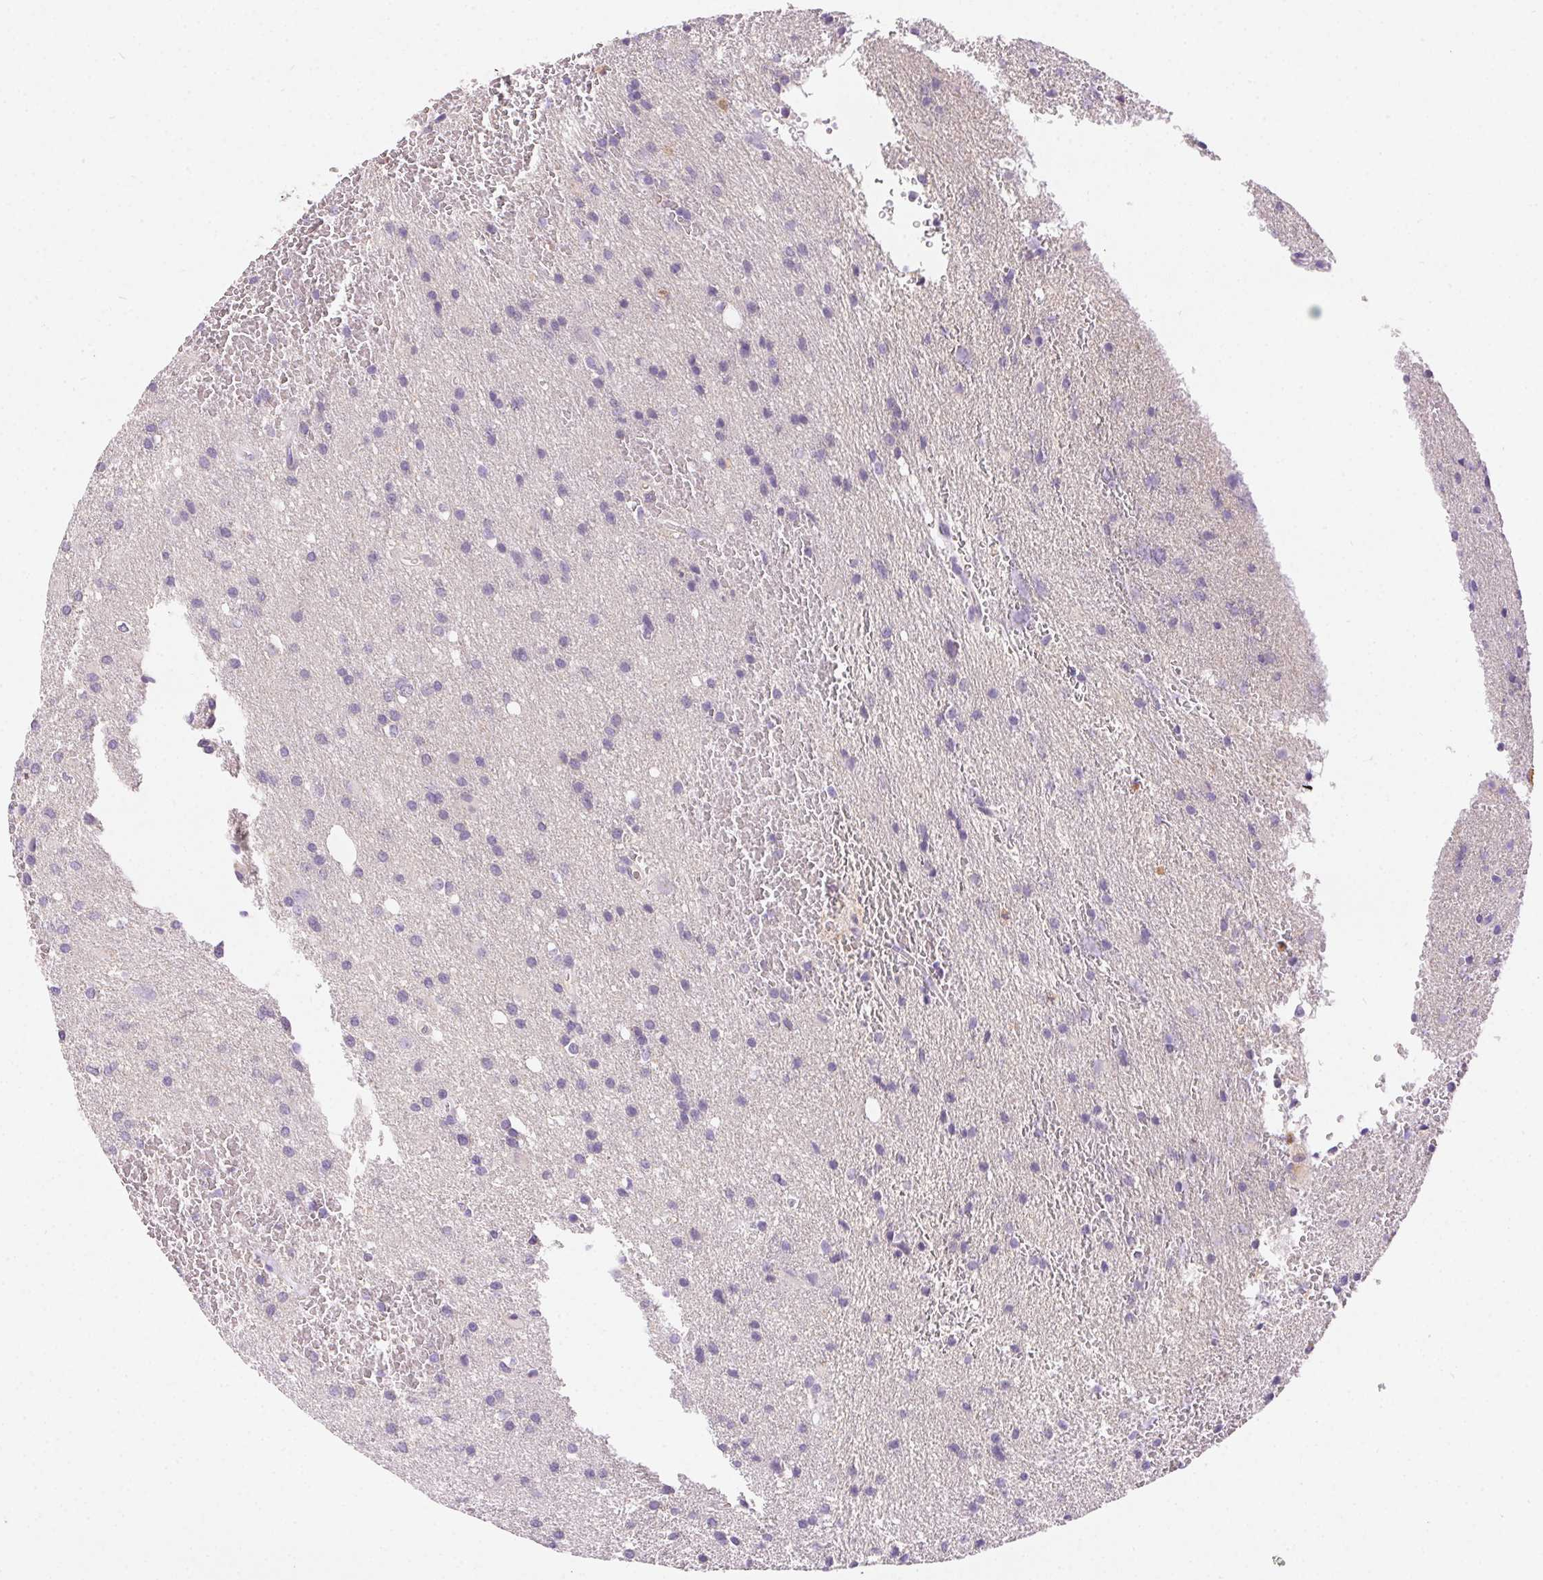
{"staining": {"intensity": "negative", "quantity": "none", "location": "none"}, "tissue": "glioma", "cell_type": "Tumor cells", "image_type": "cancer", "snomed": [{"axis": "morphology", "description": "Glioma, malignant, Low grade"}, {"axis": "topography", "description": "Brain"}], "caption": "Tumor cells are negative for brown protein staining in glioma. (DAB (3,3'-diaminobenzidine) immunohistochemistry (IHC), high magnification).", "gene": "SSTR4", "patient": {"sex": "male", "age": 66}}